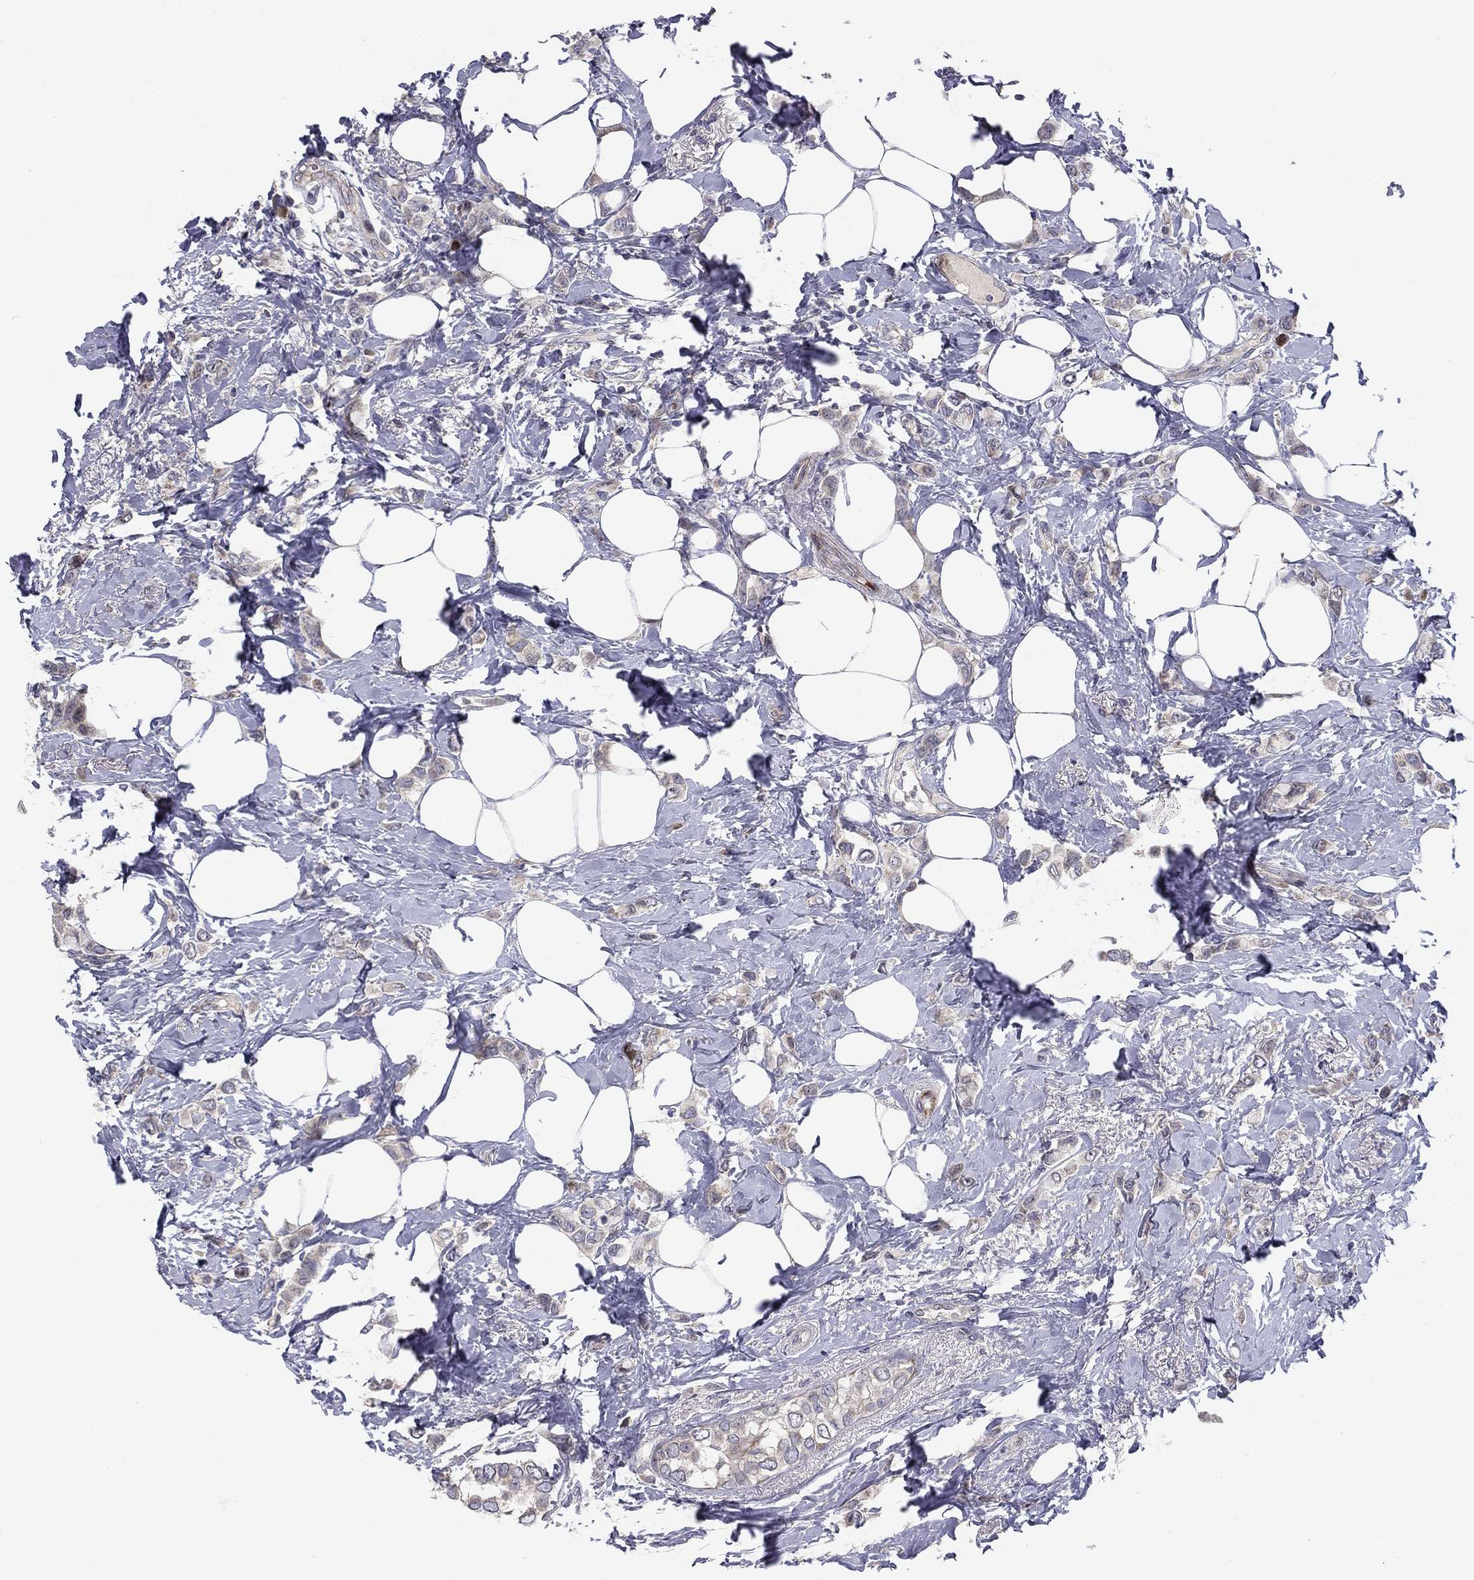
{"staining": {"intensity": "negative", "quantity": "none", "location": "none"}, "tissue": "breast cancer", "cell_type": "Tumor cells", "image_type": "cancer", "snomed": [{"axis": "morphology", "description": "Lobular carcinoma"}, {"axis": "topography", "description": "Breast"}], "caption": "Histopathology image shows no protein staining in tumor cells of lobular carcinoma (breast) tissue.", "gene": "MIOS", "patient": {"sex": "female", "age": 66}}